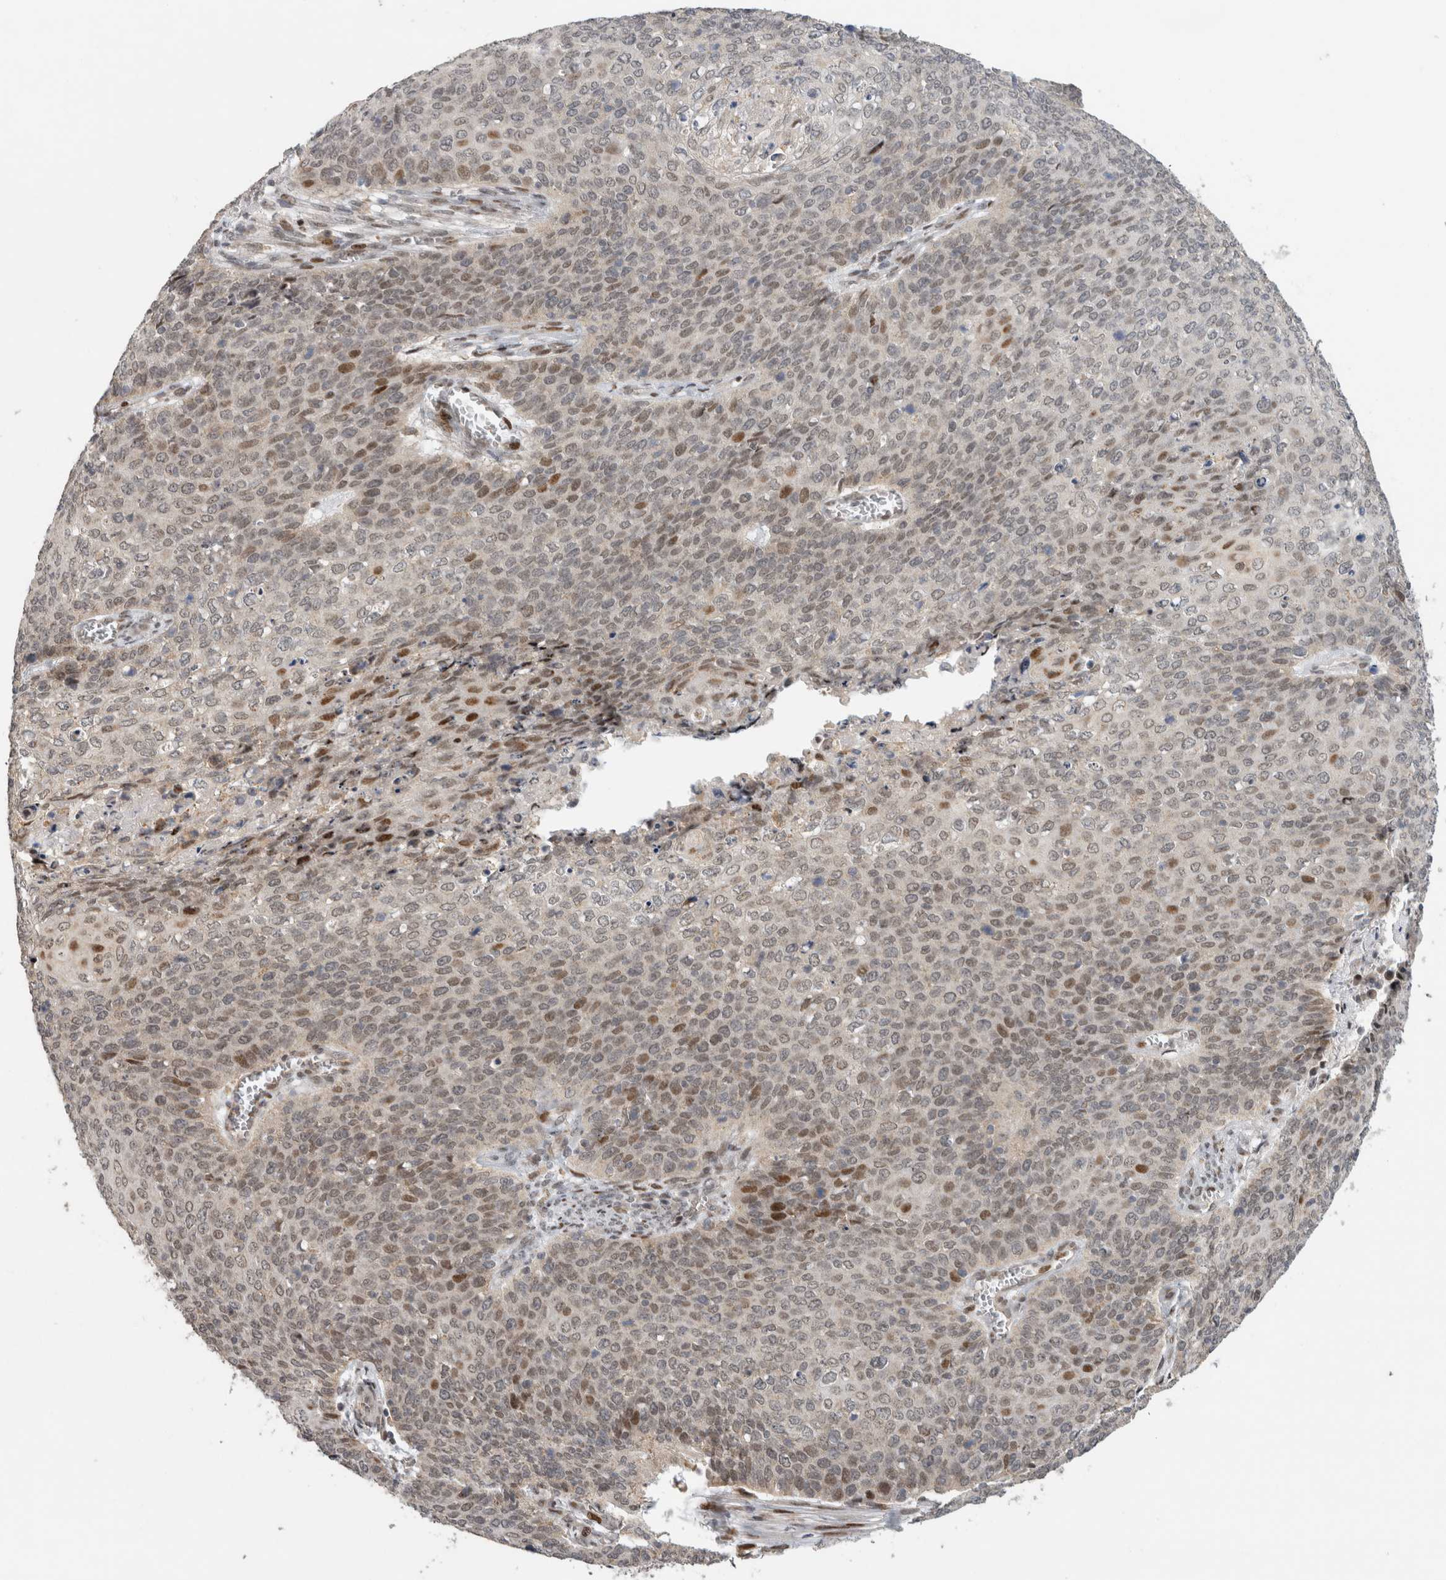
{"staining": {"intensity": "moderate", "quantity": "25%-75%", "location": "nuclear"}, "tissue": "cervical cancer", "cell_type": "Tumor cells", "image_type": "cancer", "snomed": [{"axis": "morphology", "description": "Squamous cell carcinoma, NOS"}, {"axis": "topography", "description": "Cervix"}], "caption": "About 25%-75% of tumor cells in human cervical cancer show moderate nuclear protein positivity as visualized by brown immunohistochemical staining.", "gene": "C8orf58", "patient": {"sex": "female", "age": 39}}